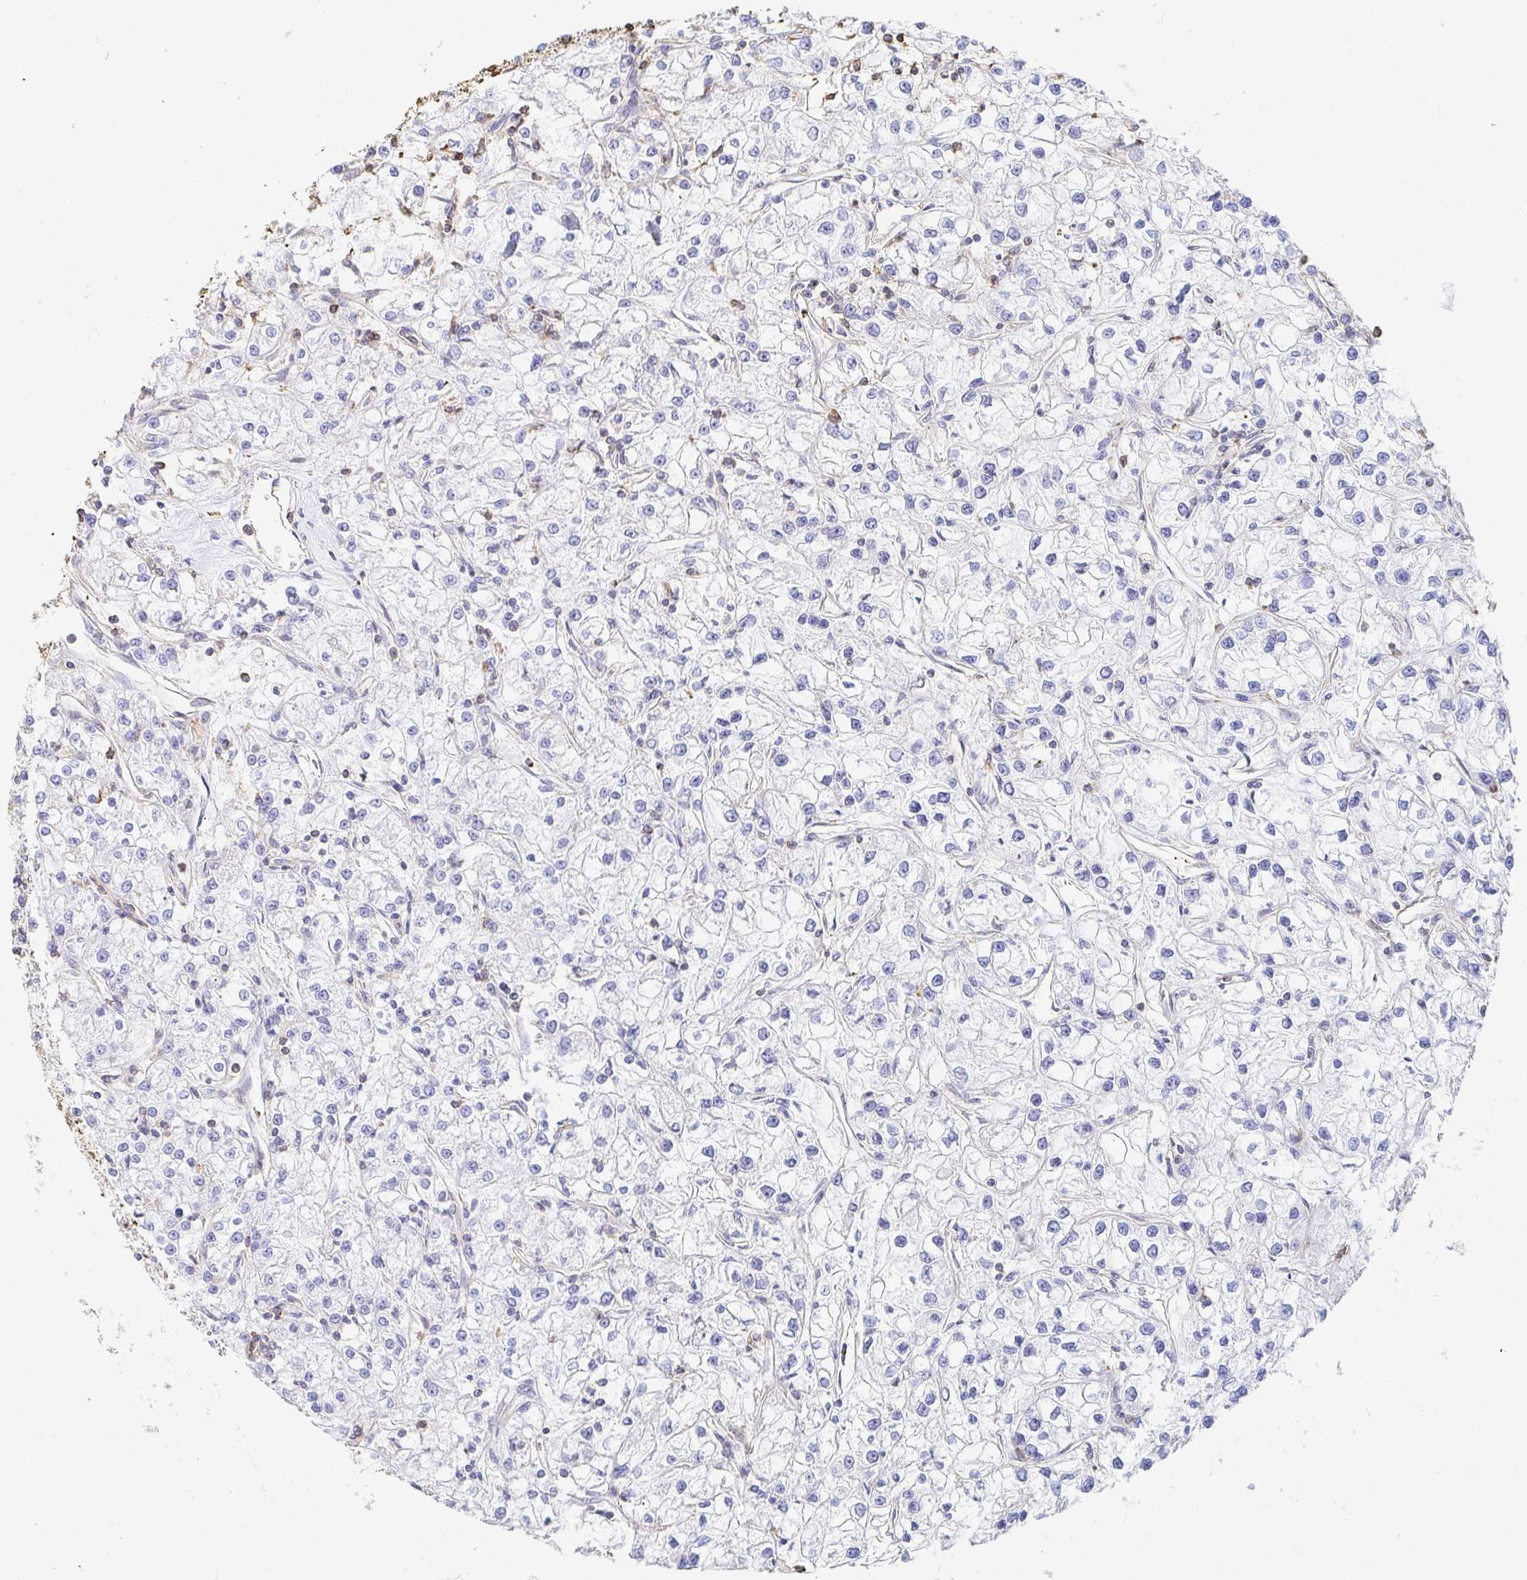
{"staining": {"intensity": "negative", "quantity": "none", "location": "none"}, "tissue": "renal cancer", "cell_type": "Tumor cells", "image_type": "cancer", "snomed": [{"axis": "morphology", "description": "Adenocarcinoma, NOS"}, {"axis": "topography", "description": "Kidney"}], "caption": "The micrograph displays no significant positivity in tumor cells of renal cancer.", "gene": "PTPN14", "patient": {"sex": "female", "age": 59}}